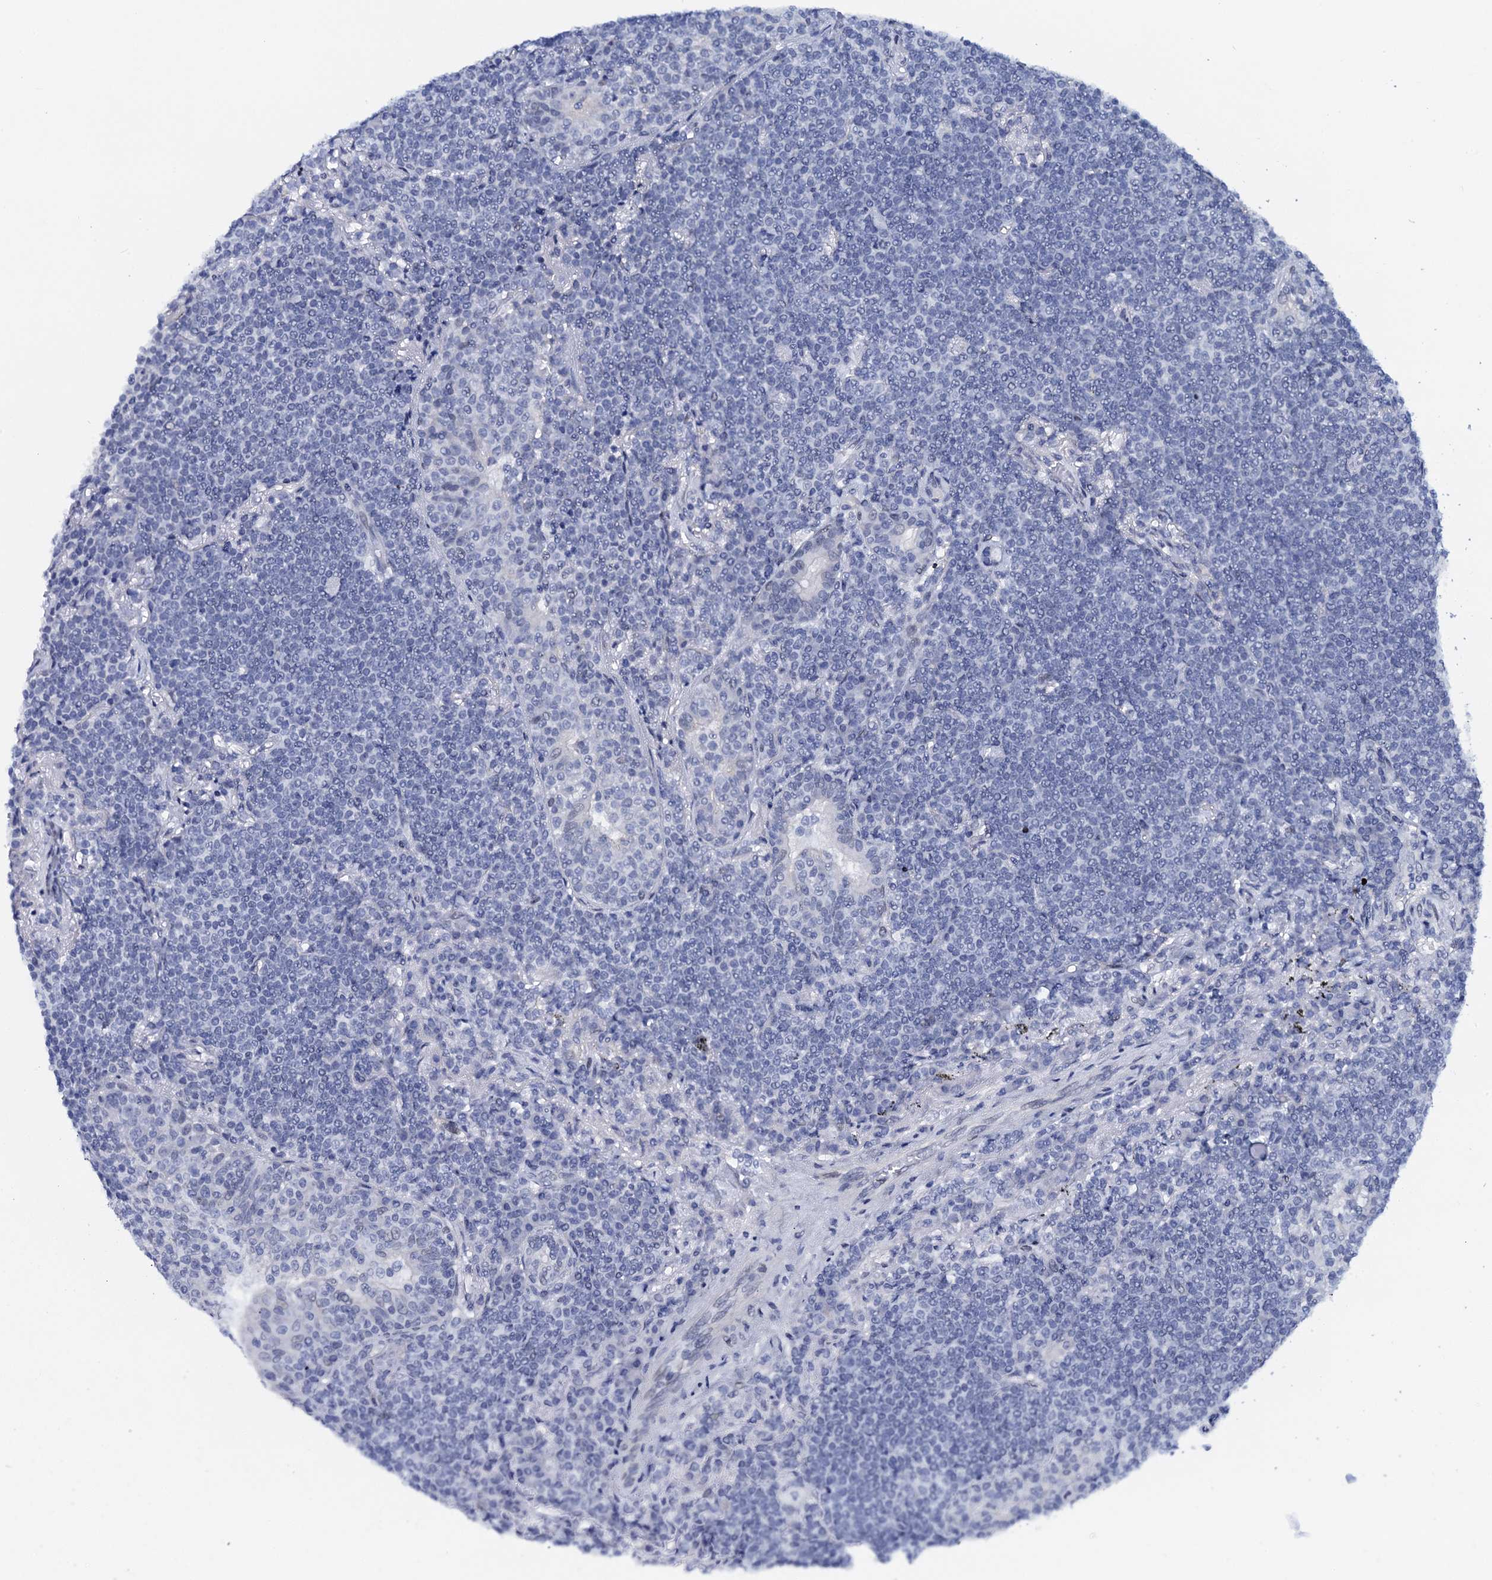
{"staining": {"intensity": "negative", "quantity": "none", "location": "none"}, "tissue": "lymphoma", "cell_type": "Tumor cells", "image_type": "cancer", "snomed": [{"axis": "morphology", "description": "Malignant lymphoma, non-Hodgkin's type, Low grade"}, {"axis": "topography", "description": "Lung"}], "caption": "Immunohistochemical staining of human lymphoma reveals no significant positivity in tumor cells. (DAB (3,3'-diaminobenzidine) immunohistochemistry visualized using brightfield microscopy, high magnification).", "gene": "C16orf87", "patient": {"sex": "female", "age": 71}}